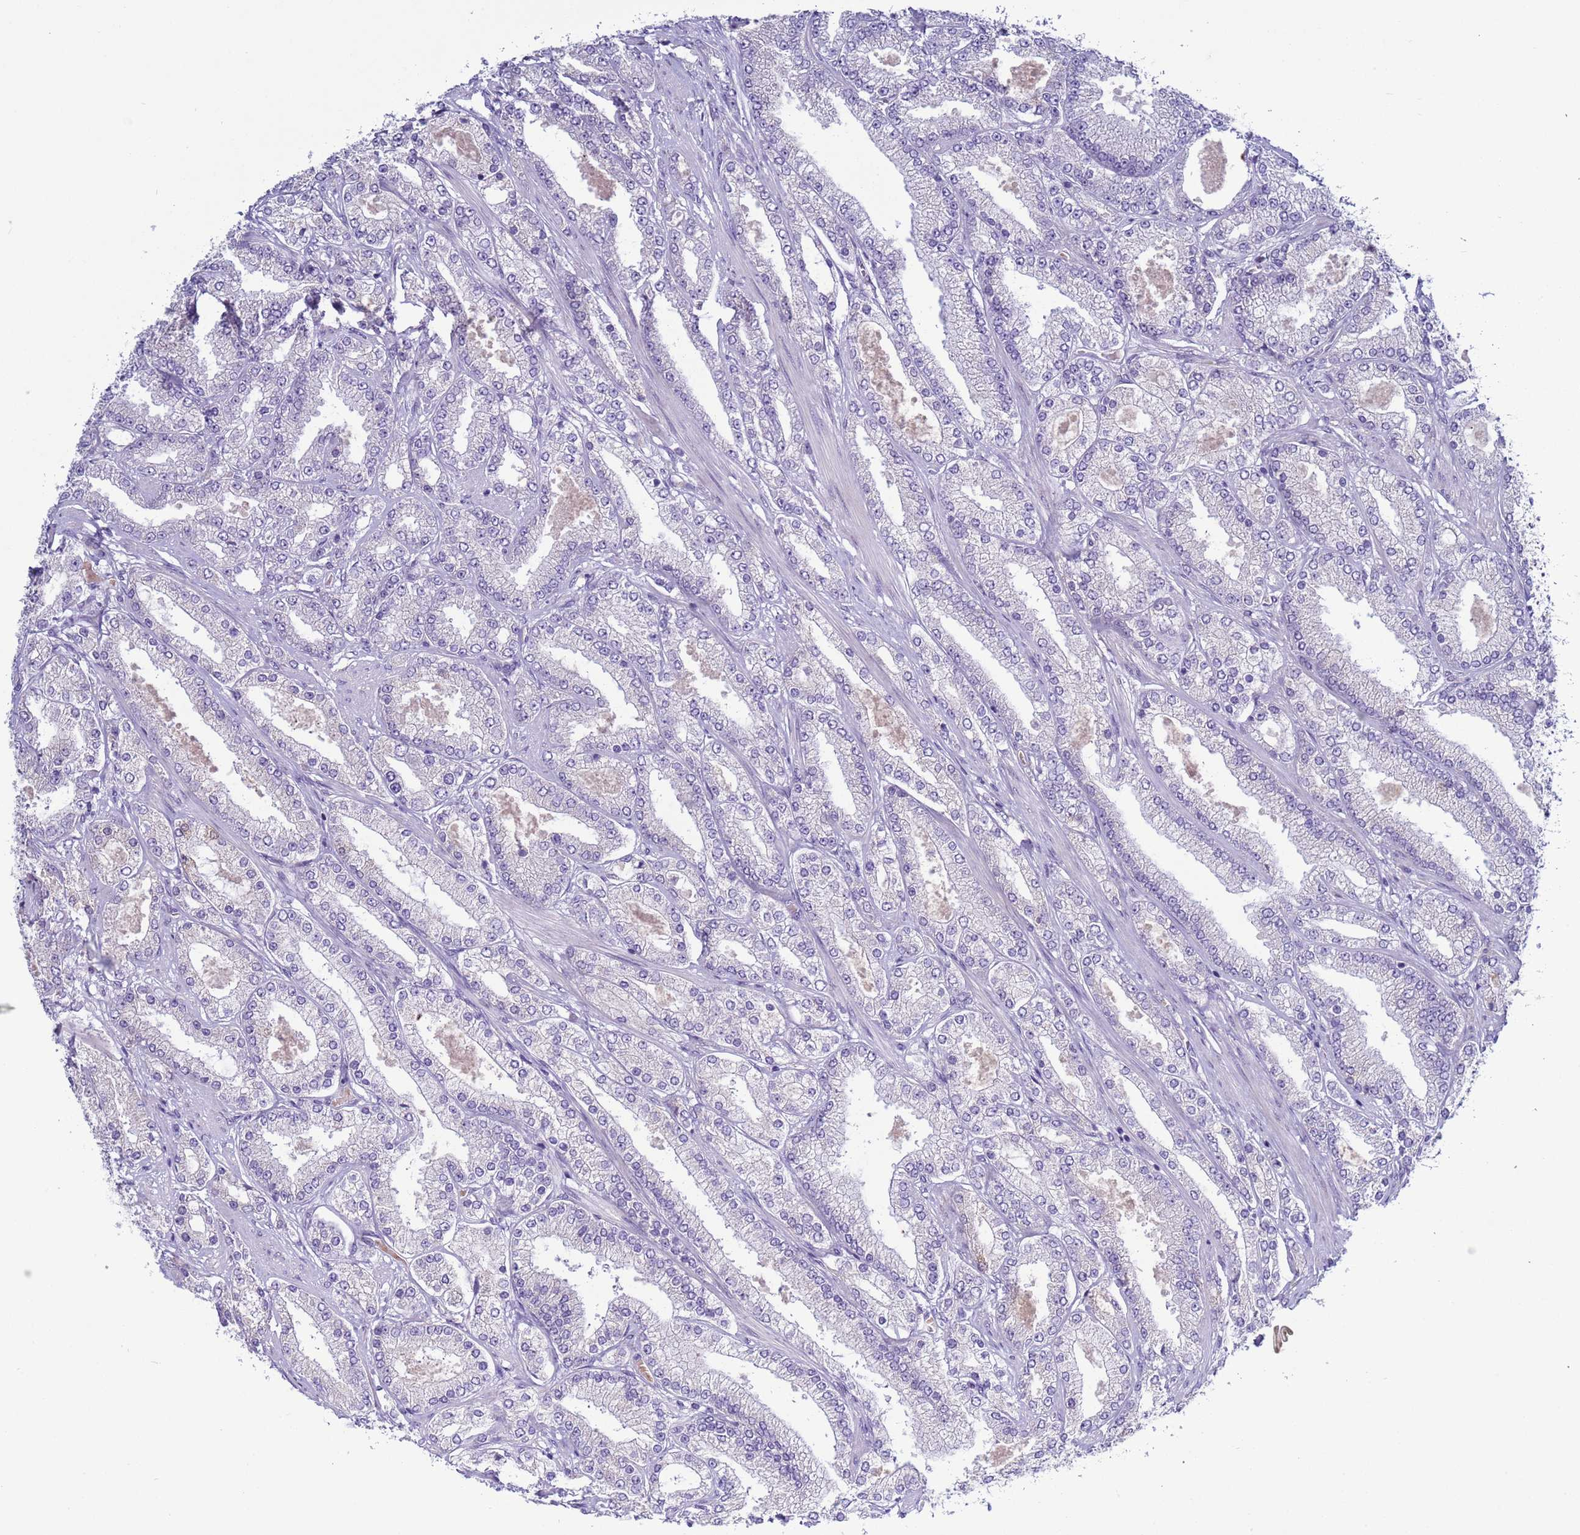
{"staining": {"intensity": "negative", "quantity": "none", "location": "none"}, "tissue": "prostate cancer", "cell_type": "Tumor cells", "image_type": "cancer", "snomed": [{"axis": "morphology", "description": "Adenocarcinoma, High grade"}, {"axis": "topography", "description": "Prostate"}], "caption": "High magnification brightfield microscopy of adenocarcinoma (high-grade) (prostate) stained with DAB (3,3'-diaminobenzidine) (brown) and counterstained with hematoxylin (blue): tumor cells show no significant expression.", "gene": "ABHD17B", "patient": {"sex": "male", "age": 68}}